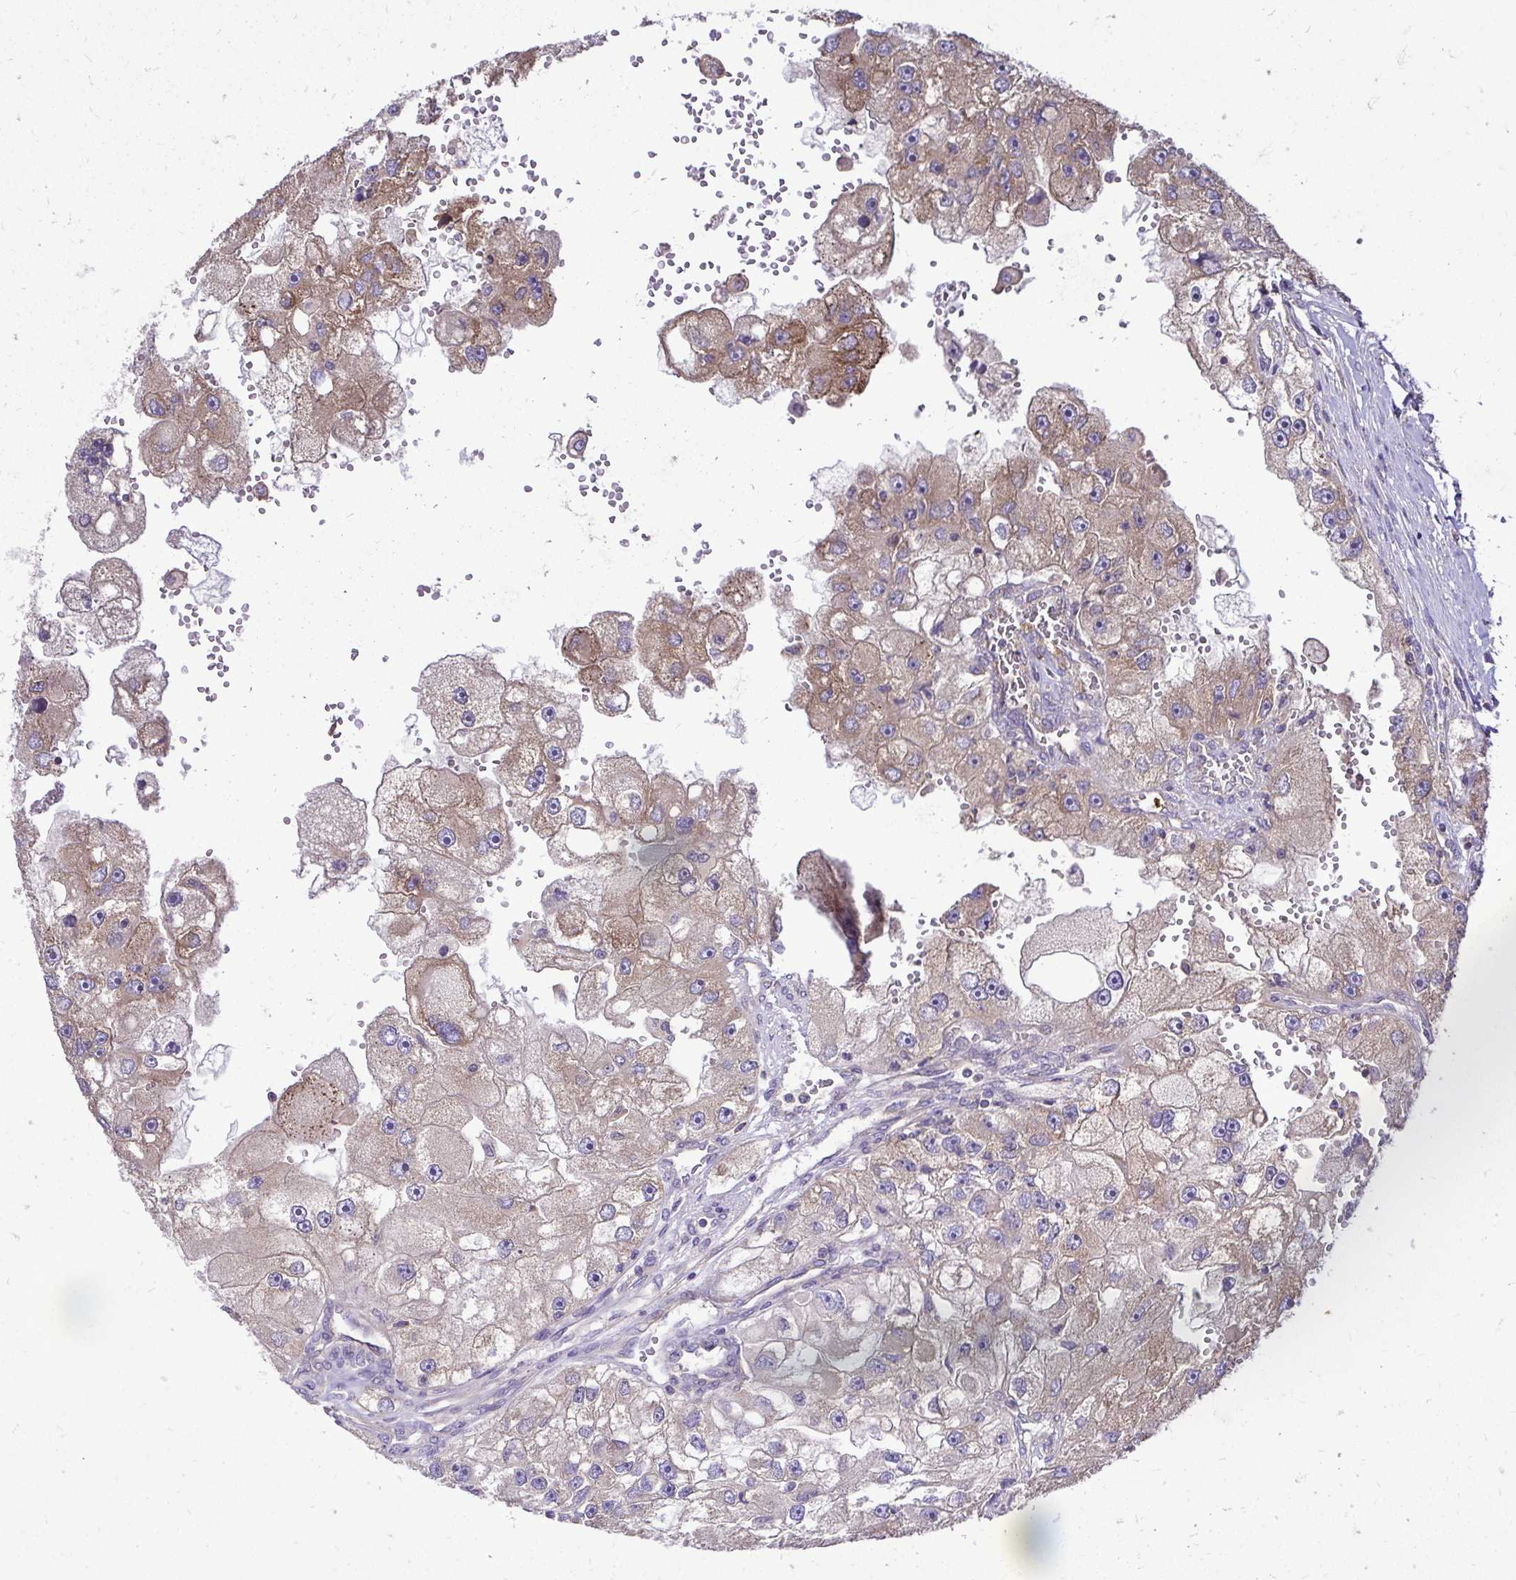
{"staining": {"intensity": "weak", "quantity": "25%-75%", "location": "cytoplasmic/membranous"}, "tissue": "renal cancer", "cell_type": "Tumor cells", "image_type": "cancer", "snomed": [{"axis": "morphology", "description": "Adenocarcinoma, NOS"}, {"axis": "topography", "description": "Kidney"}], "caption": "An image of renal adenocarcinoma stained for a protein reveals weak cytoplasmic/membranous brown staining in tumor cells. (DAB IHC with brightfield microscopy, high magnification).", "gene": "FMR1", "patient": {"sex": "male", "age": 63}}